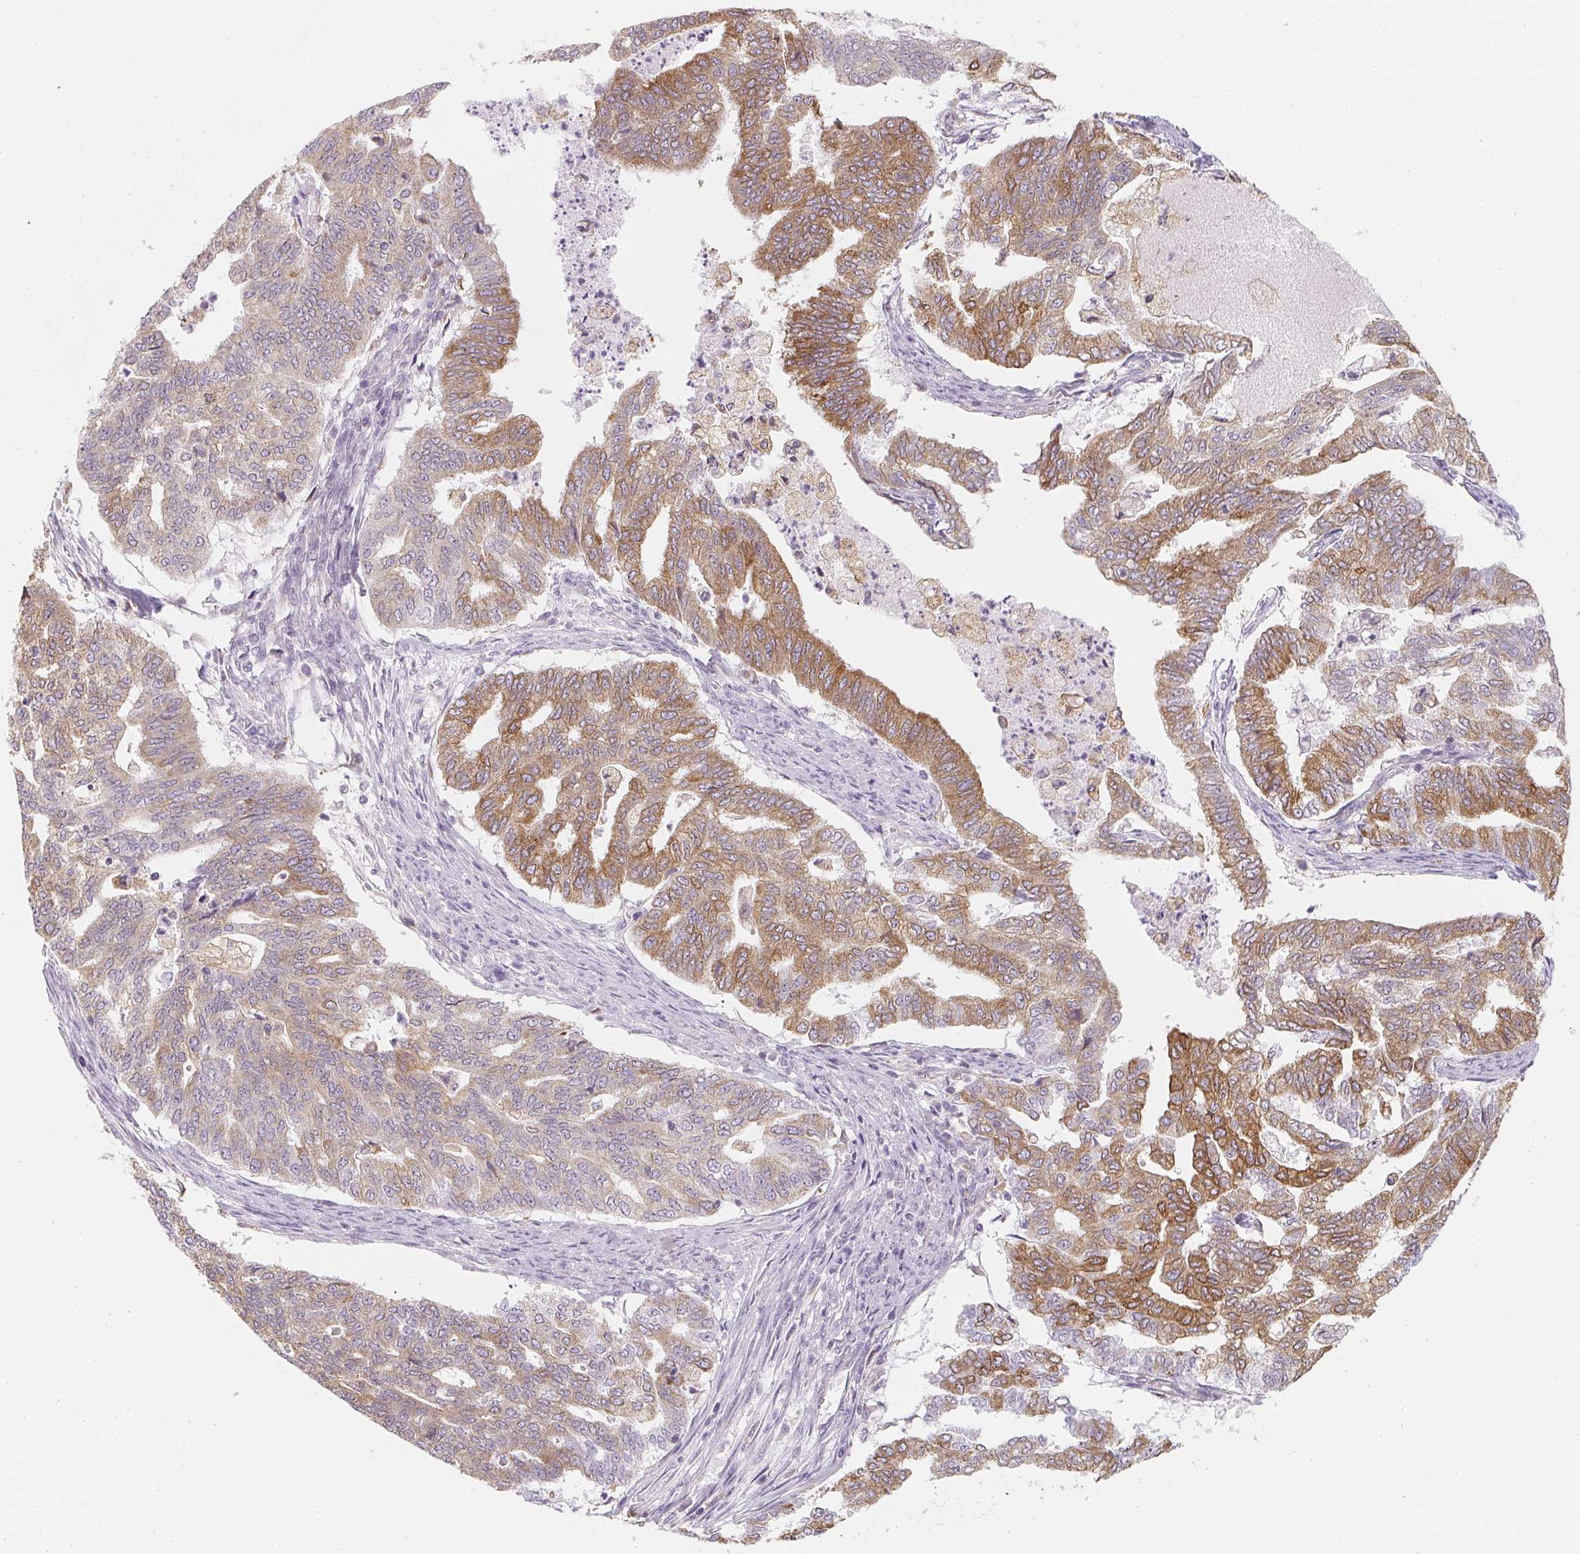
{"staining": {"intensity": "moderate", "quantity": "25%-75%", "location": "cytoplasmic/membranous"}, "tissue": "endometrial cancer", "cell_type": "Tumor cells", "image_type": "cancer", "snomed": [{"axis": "morphology", "description": "Adenocarcinoma, NOS"}, {"axis": "topography", "description": "Endometrium"}], "caption": "This is an image of immunohistochemistry (IHC) staining of endometrial cancer (adenocarcinoma), which shows moderate expression in the cytoplasmic/membranous of tumor cells.", "gene": "SOAT1", "patient": {"sex": "female", "age": 79}}